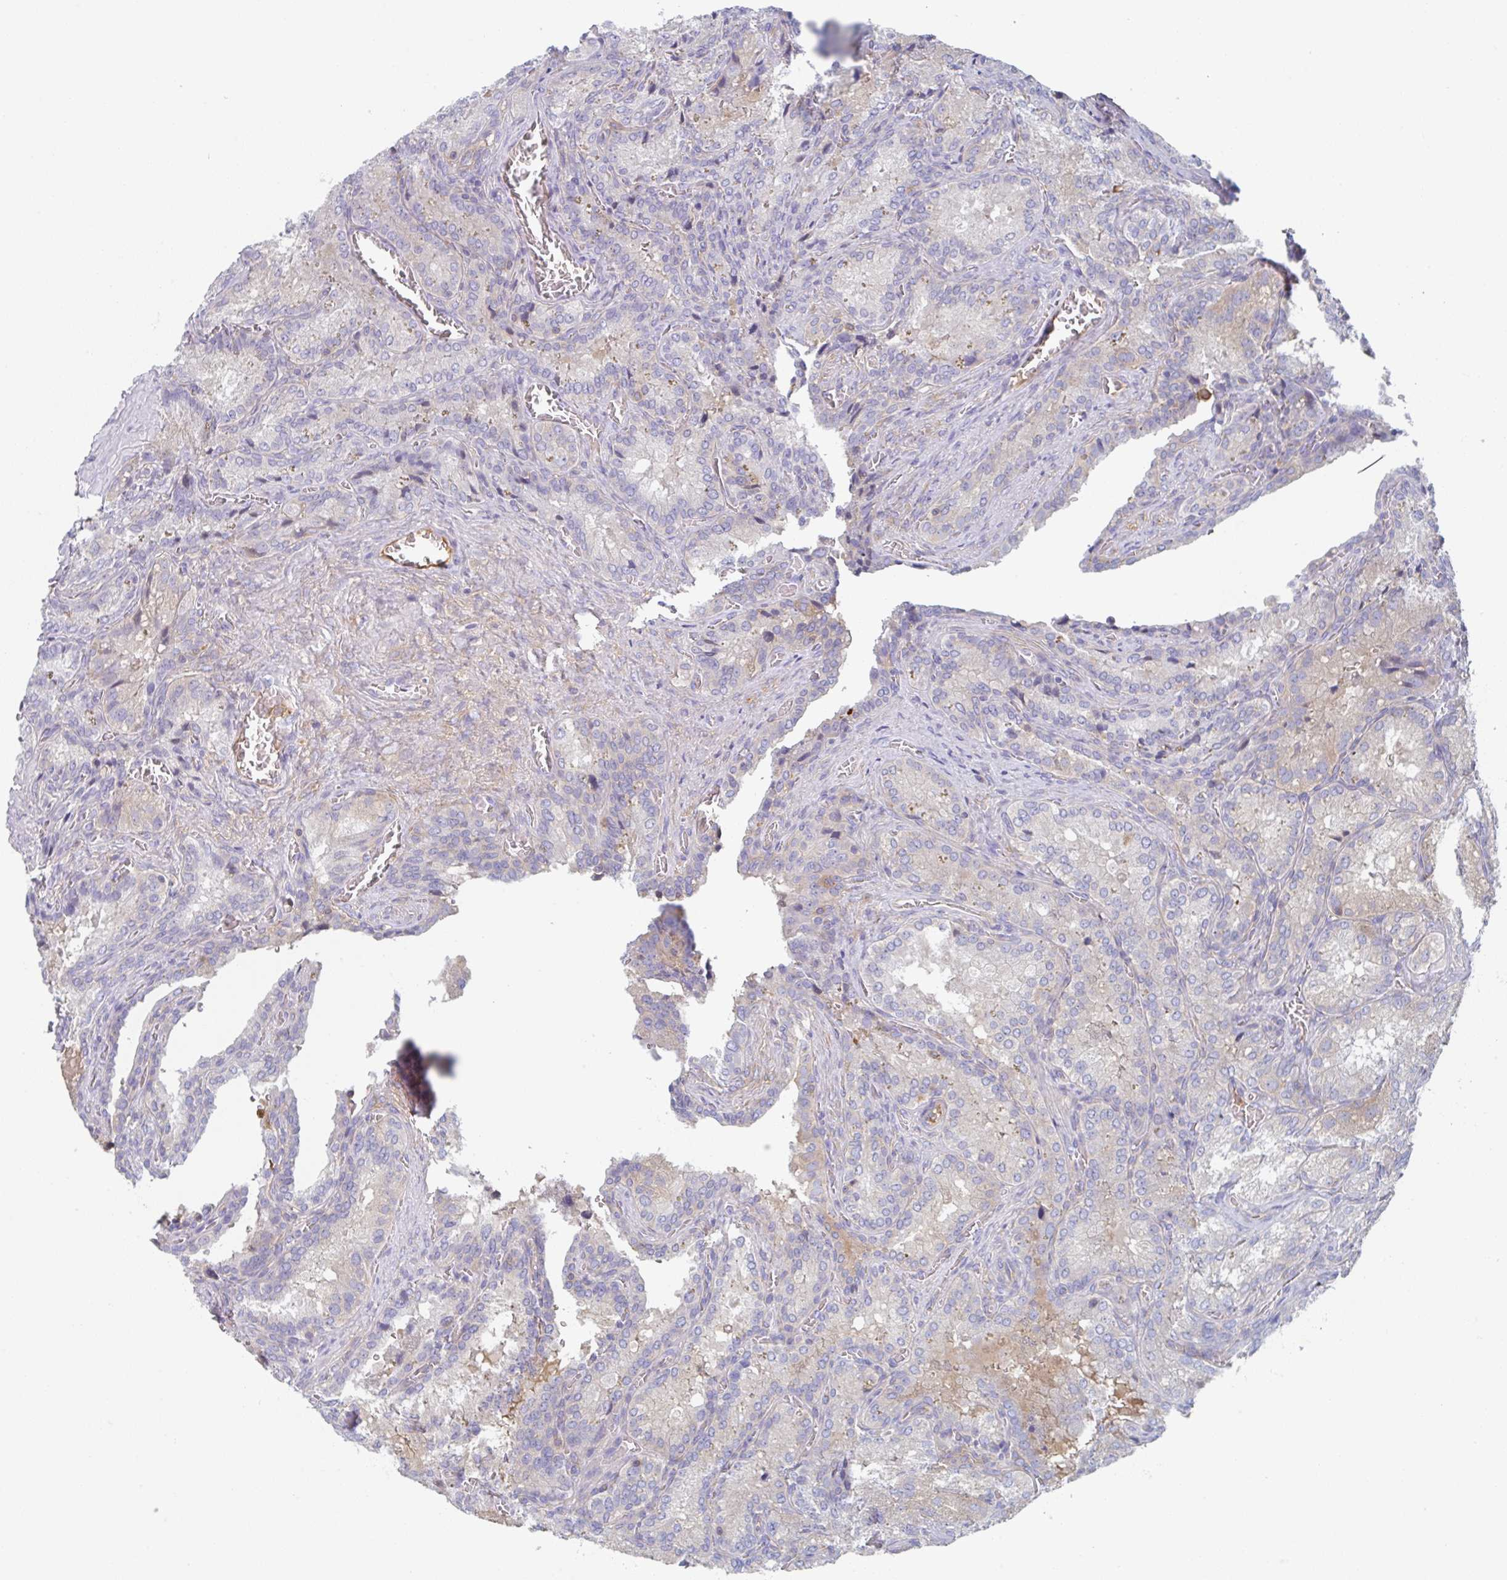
{"staining": {"intensity": "negative", "quantity": "none", "location": "none"}, "tissue": "seminal vesicle", "cell_type": "Glandular cells", "image_type": "normal", "snomed": [{"axis": "morphology", "description": "Normal tissue, NOS"}, {"axis": "topography", "description": "Seminal veicle"}], "caption": "Glandular cells are negative for protein expression in unremarkable human seminal vesicle. Brightfield microscopy of immunohistochemistry (IHC) stained with DAB (brown) and hematoxylin (blue), captured at high magnification.", "gene": "AMPD2", "patient": {"sex": "male", "age": 47}}